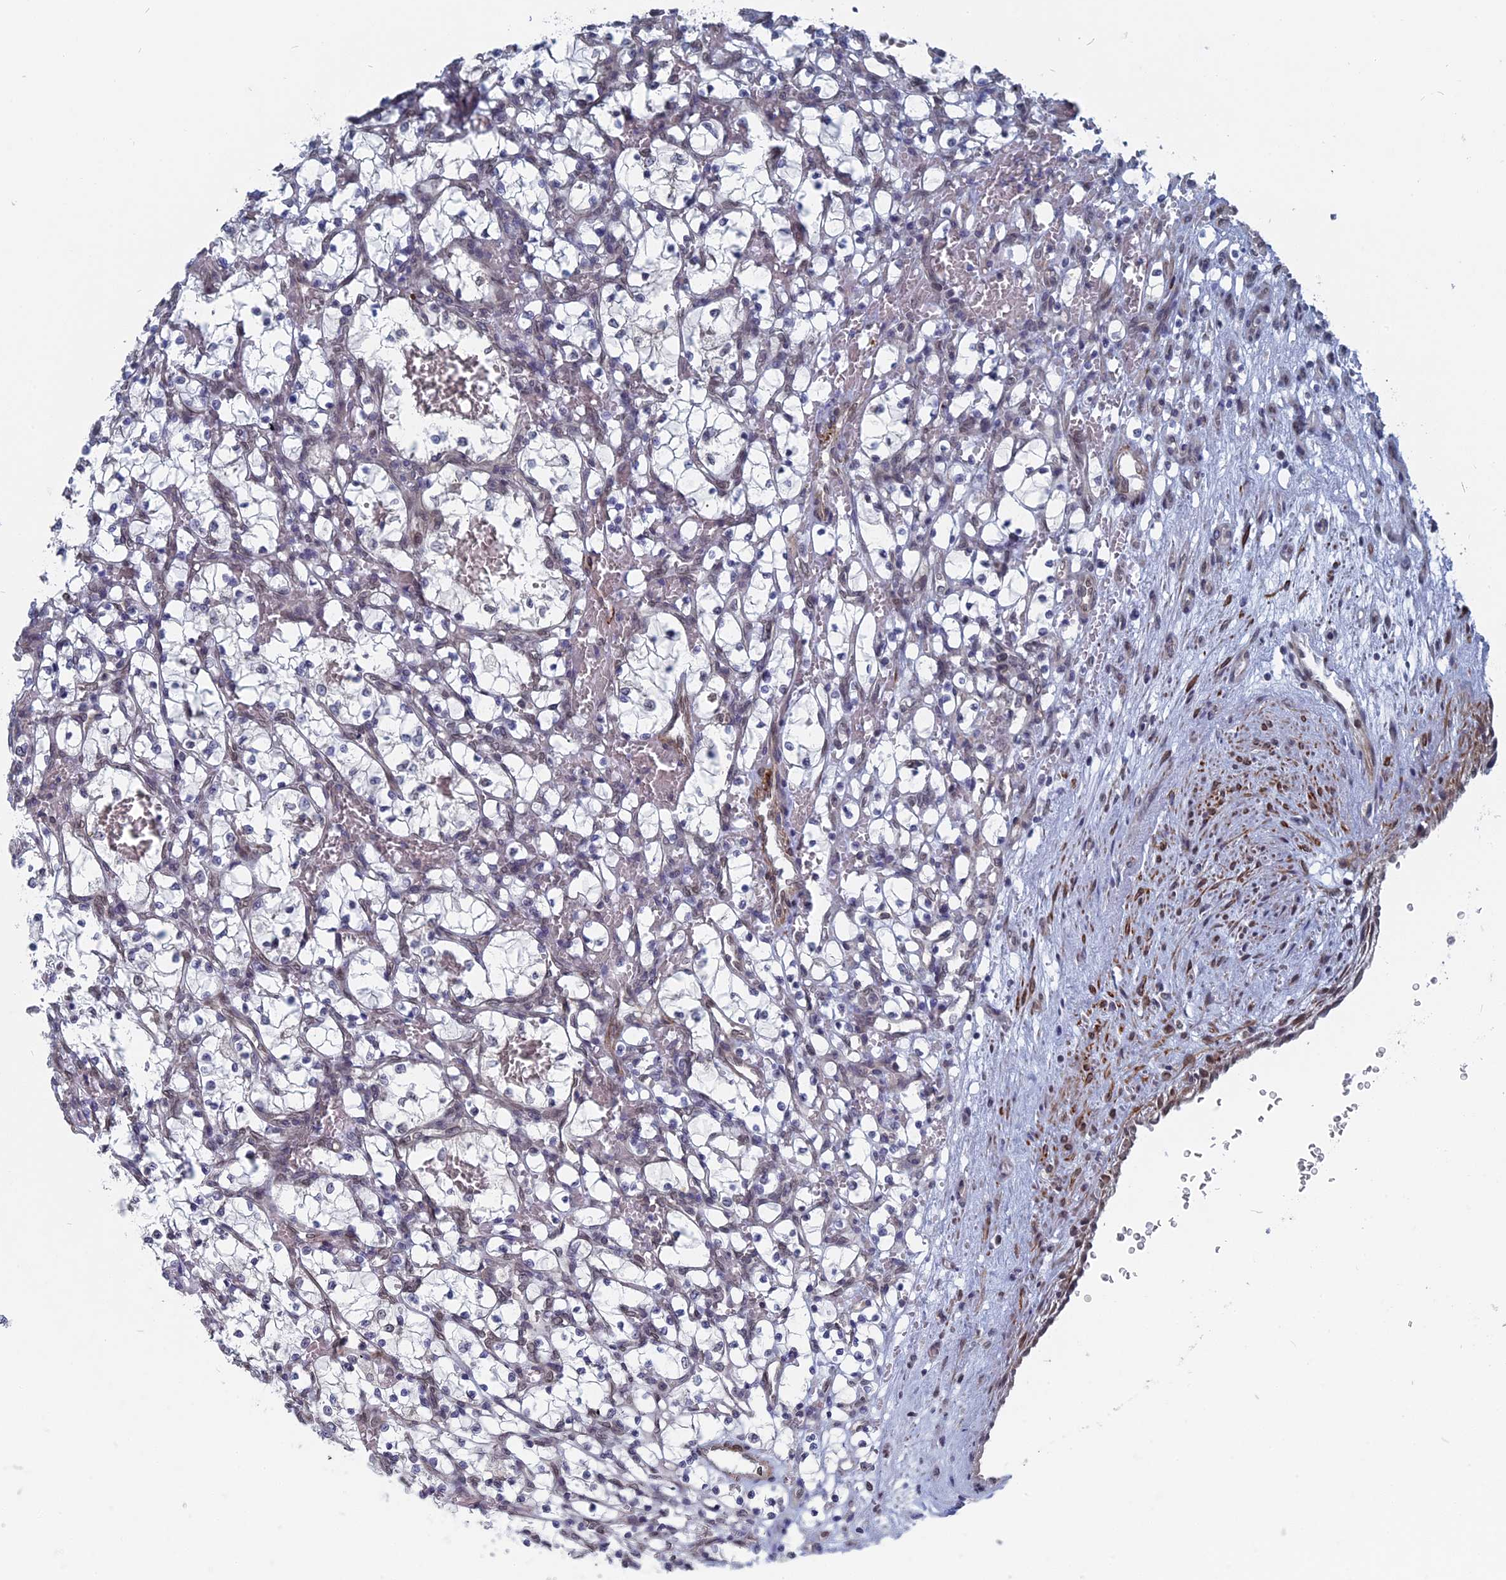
{"staining": {"intensity": "negative", "quantity": "none", "location": "none"}, "tissue": "renal cancer", "cell_type": "Tumor cells", "image_type": "cancer", "snomed": [{"axis": "morphology", "description": "Adenocarcinoma, NOS"}, {"axis": "topography", "description": "Kidney"}], "caption": "This is an immunohistochemistry (IHC) histopathology image of renal cancer (adenocarcinoma). There is no staining in tumor cells.", "gene": "MTRF1", "patient": {"sex": "female", "age": 69}}